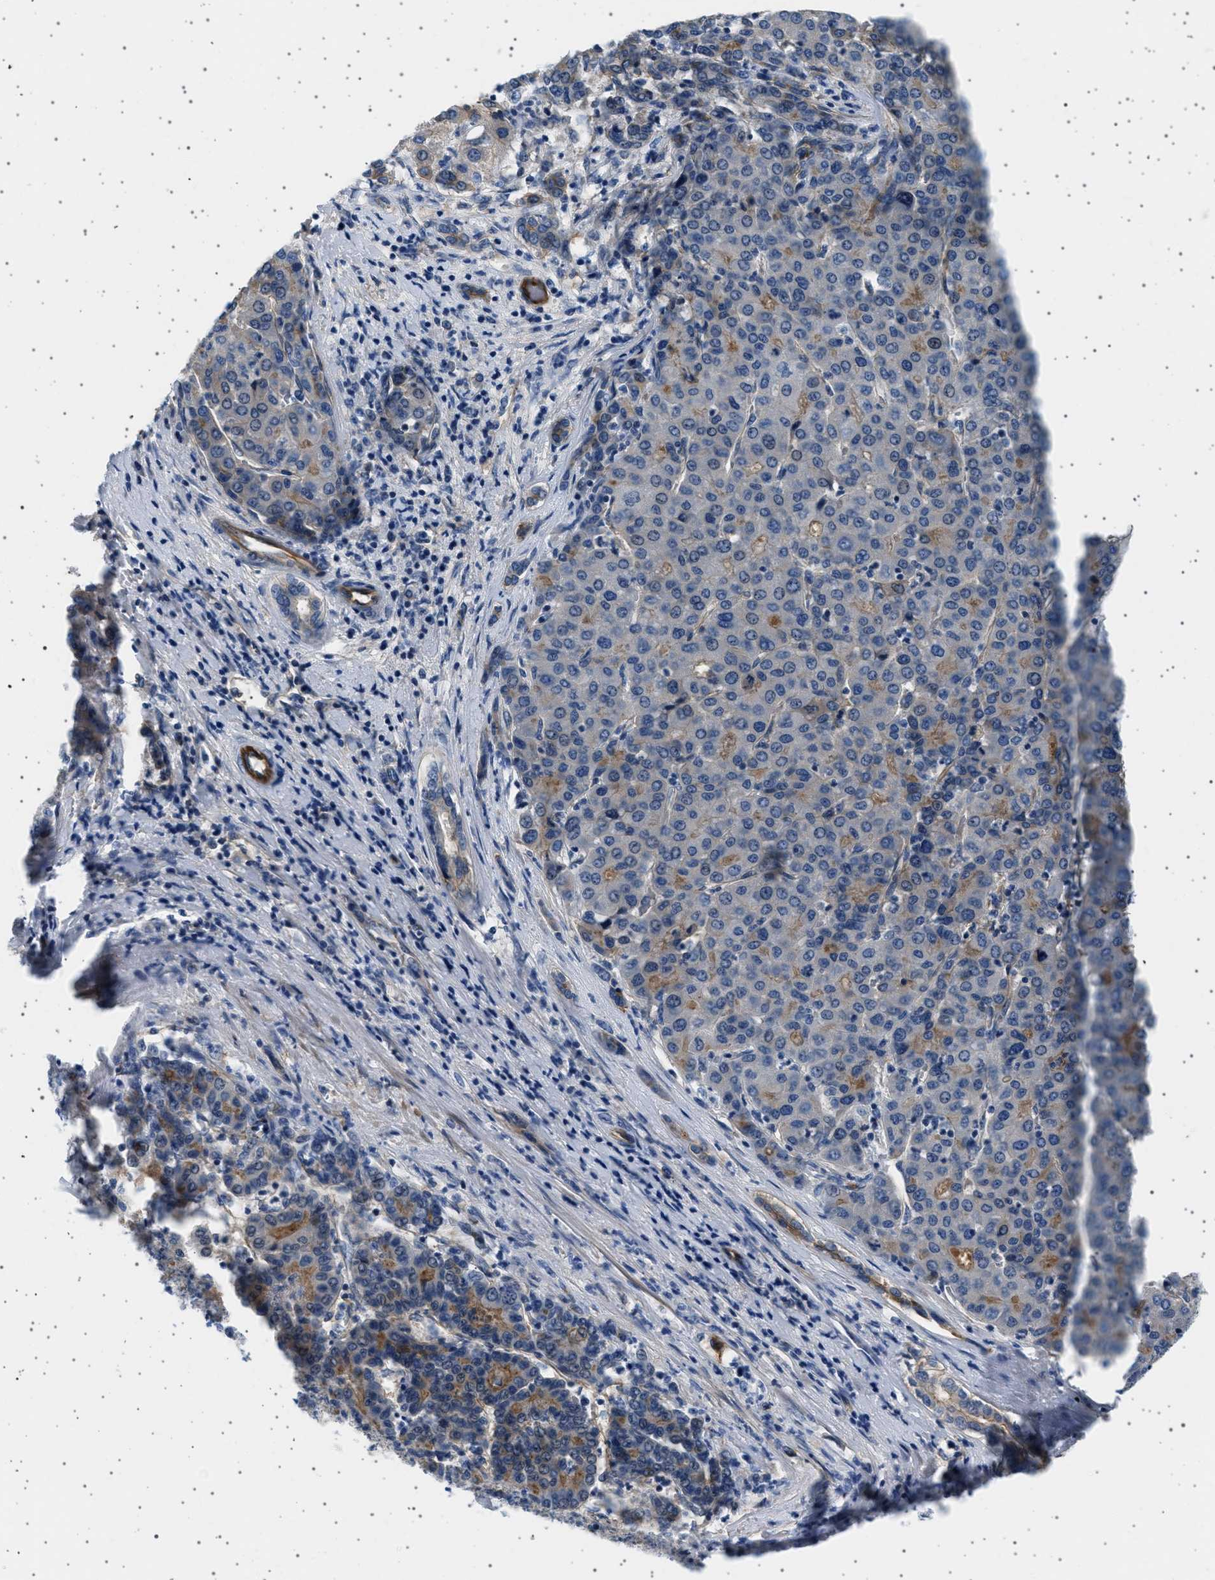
{"staining": {"intensity": "negative", "quantity": "none", "location": "none"}, "tissue": "liver cancer", "cell_type": "Tumor cells", "image_type": "cancer", "snomed": [{"axis": "morphology", "description": "Carcinoma, Hepatocellular, NOS"}, {"axis": "topography", "description": "Liver"}], "caption": "A photomicrograph of liver cancer stained for a protein shows no brown staining in tumor cells. (DAB (3,3'-diaminobenzidine) immunohistochemistry visualized using brightfield microscopy, high magnification).", "gene": "PLPP6", "patient": {"sex": "male", "age": 65}}